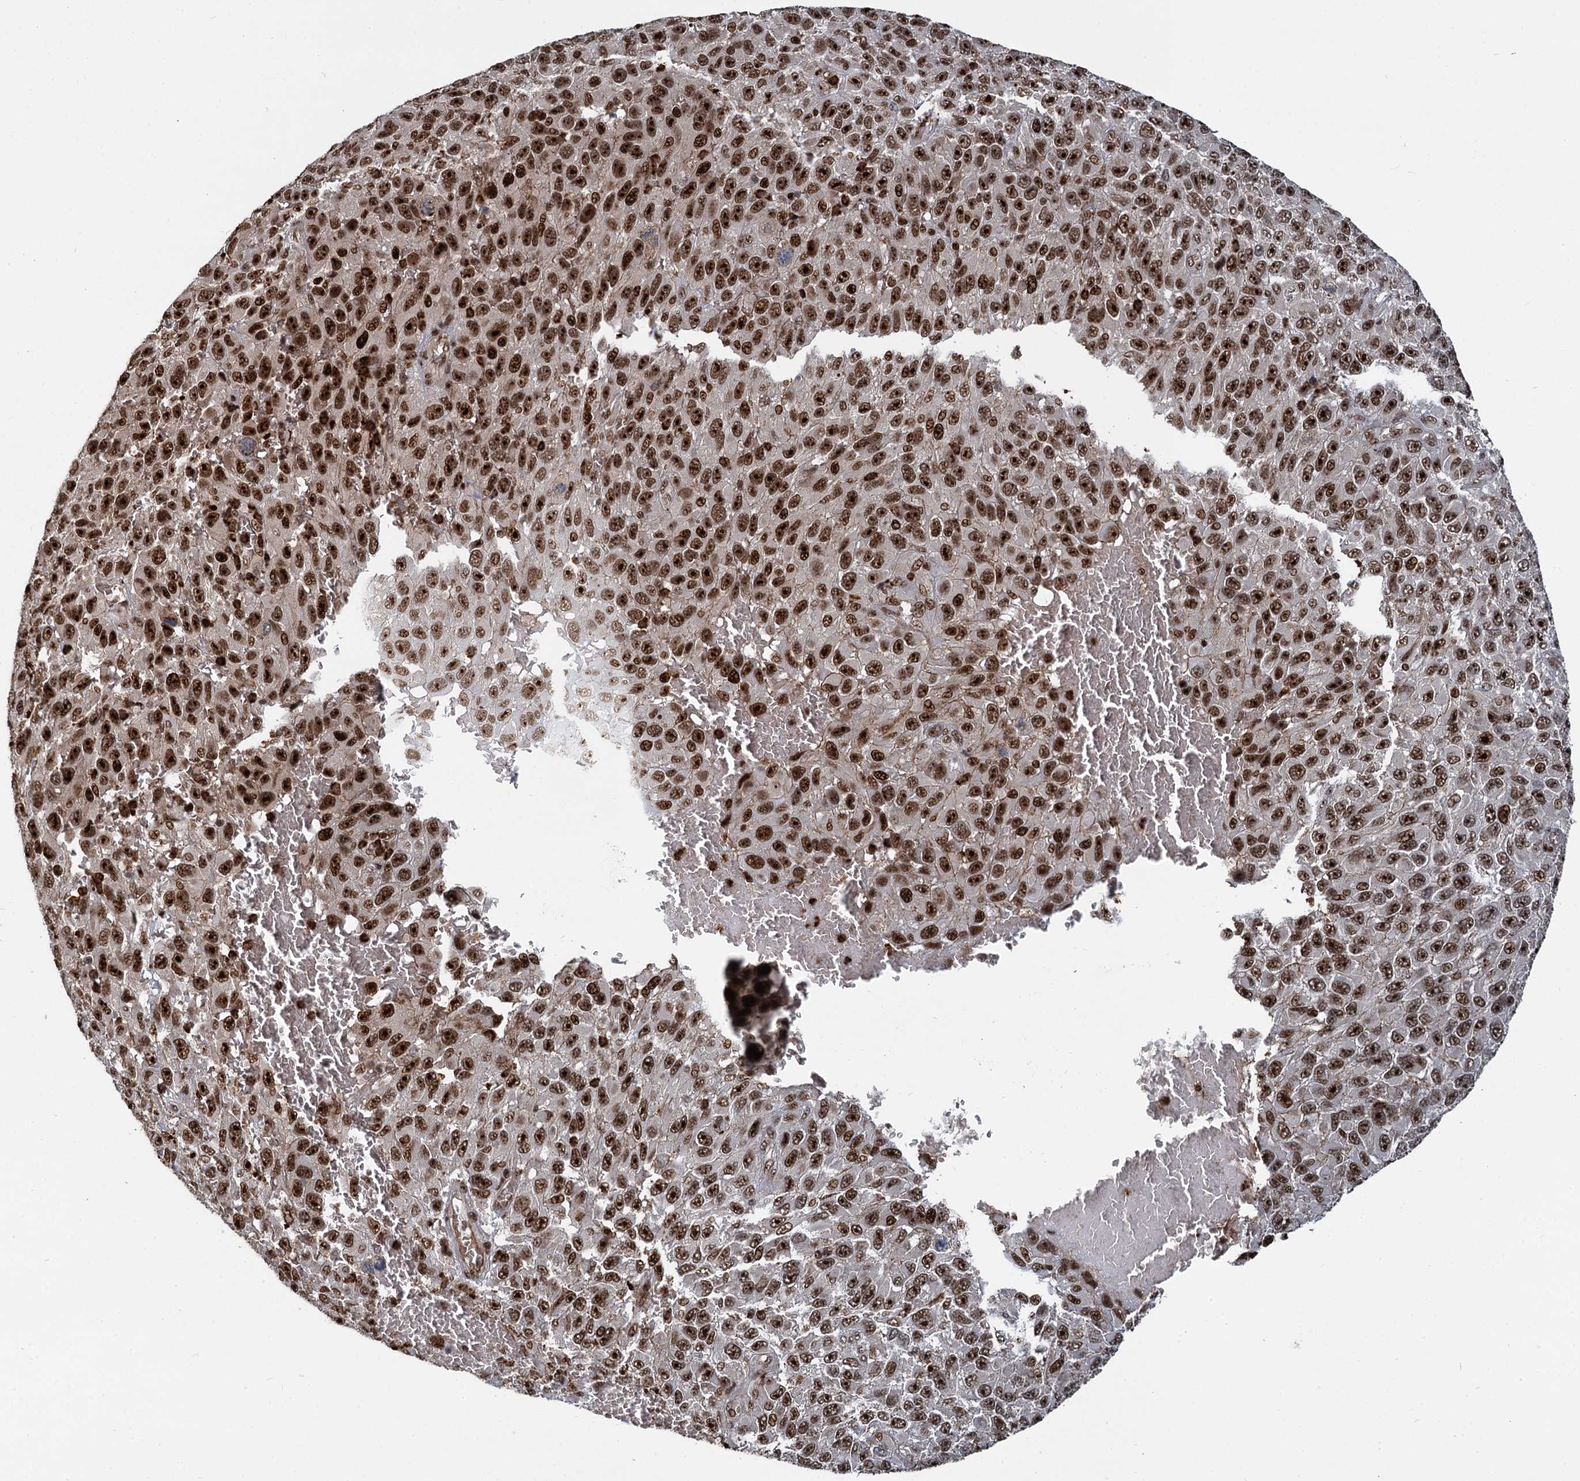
{"staining": {"intensity": "strong", "quantity": ">75%", "location": "nuclear"}, "tissue": "melanoma", "cell_type": "Tumor cells", "image_type": "cancer", "snomed": [{"axis": "morphology", "description": "Normal tissue, NOS"}, {"axis": "morphology", "description": "Malignant melanoma, NOS"}, {"axis": "topography", "description": "Skin"}], "caption": "The photomicrograph reveals a brown stain indicating the presence of a protein in the nuclear of tumor cells in malignant melanoma.", "gene": "ANKRD49", "patient": {"sex": "female", "age": 96}}